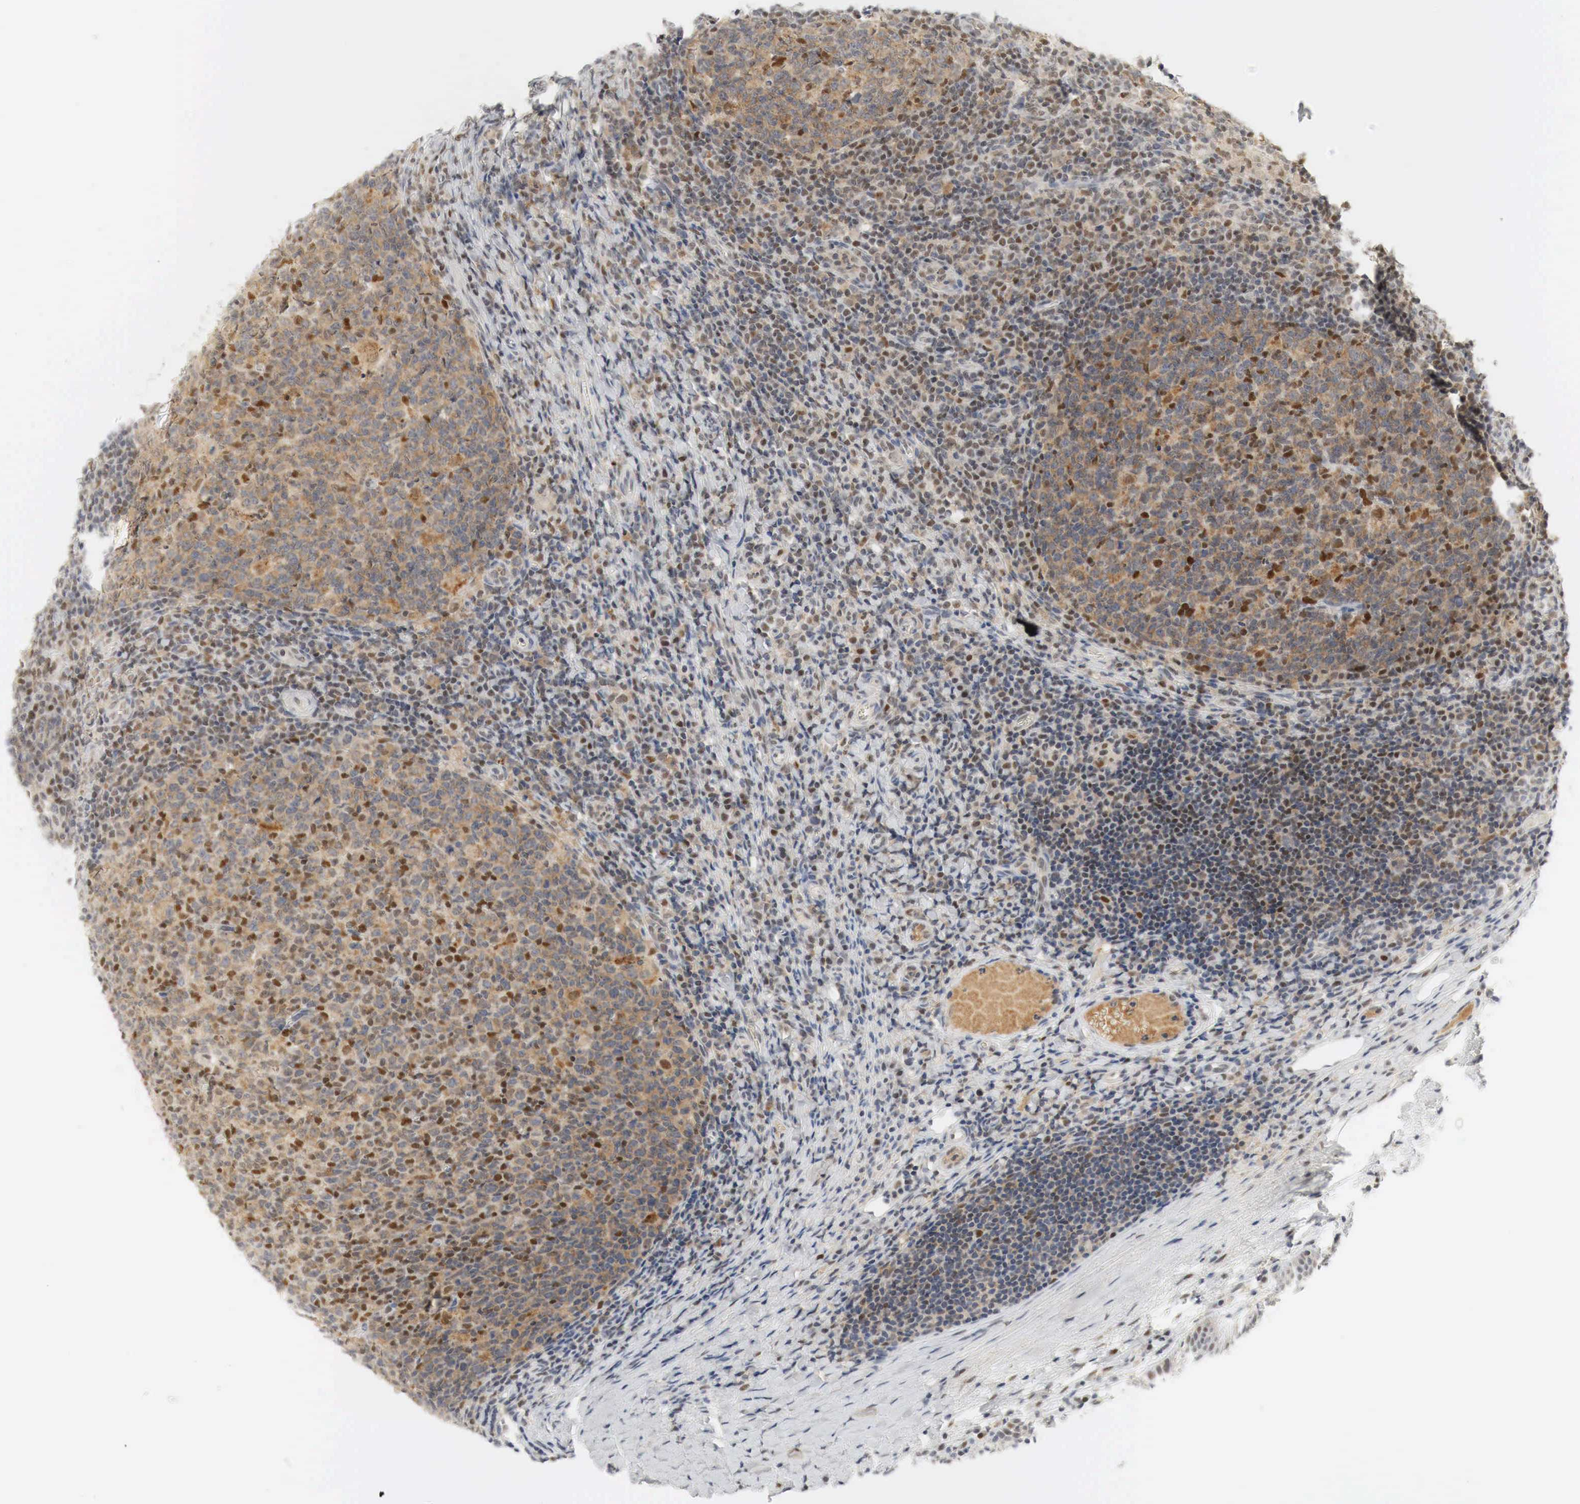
{"staining": {"intensity": "moderate", "quantity": "25%-75%", "location": "cytoplasmic/membranous,nuclear"}, "tissue": "tonsil", "cell_type": "Germinal center cells", "image_type": "normal", "snomed": [{"axis": "morphology", "description": "Normal tissue, NOS"}, {"axis": "topography", "description": "Tonsil"}], "caption": "Immunohistochemistry (IHC) micrograph of benign human tonsil stained for a protein (brown), which shows medium levels of moderate cytoplasmic/membranous,nuclear expression in approximately 25%-75% of germinal center cells.", "gene": "MYC", "patient": {"sex": "male", "age": 6}}